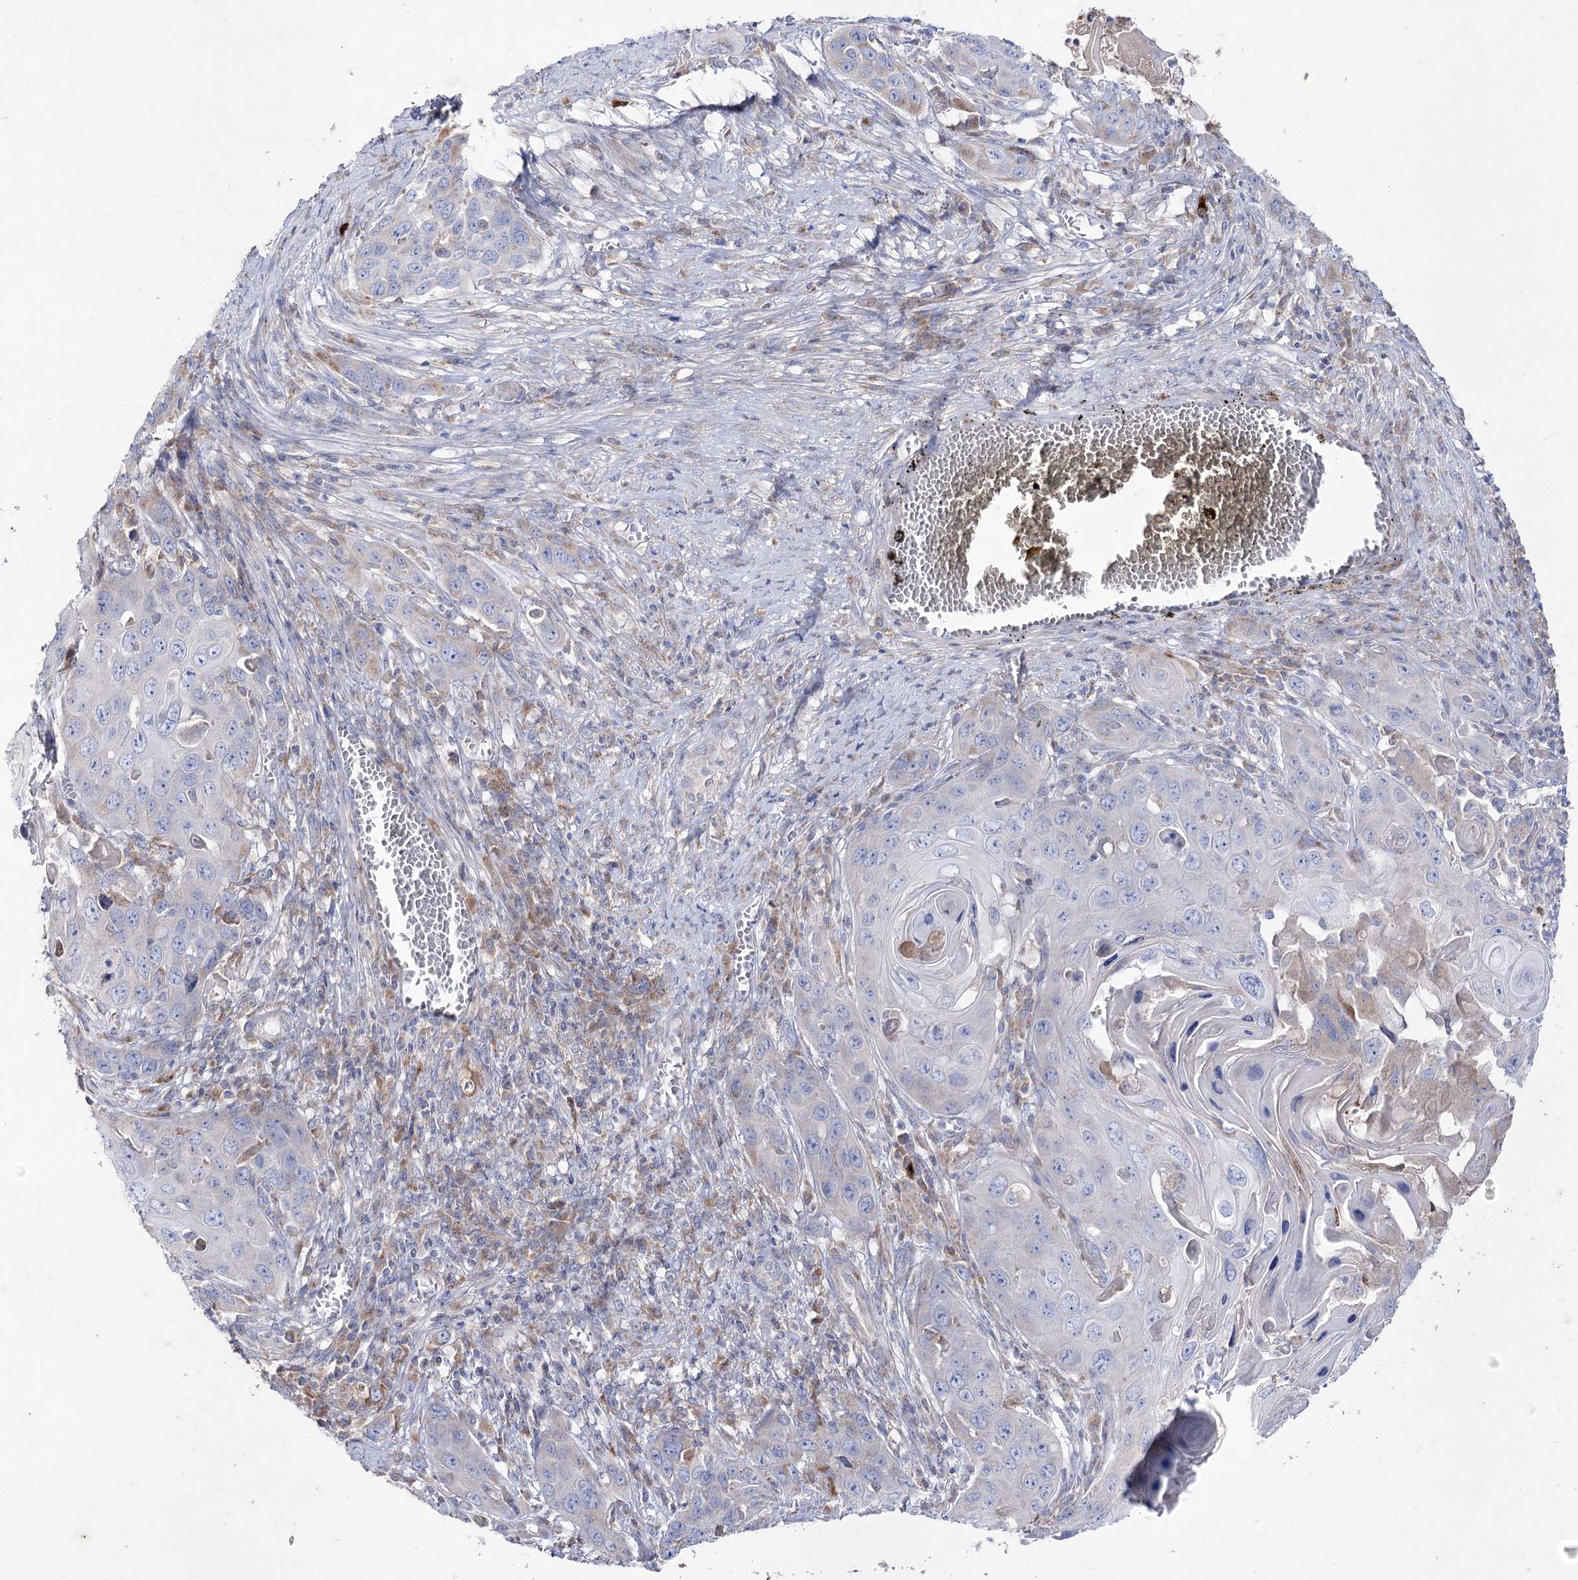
{"staining": {"intensity": "negative", "quantity": "none", "location": "none"}, "tissue": "skin cancer", "cell_type": "Tumor cells", "image_type": "cancer", "snomed": [{"axis": "morphology", "description": "Squamous cell carcinoma, NOS"}, {"axis": "topography", "description": "Skin"}], "caption": "The IHC micrograph has no significant expression in tumor cells of skin cancer tissue. (Brightfield microscopy of DAB (3,3'-diaminobenzidine) immunohistochemistry (IHC) at high magnification).", "gene": "NAGLU", "patient": {"sex": "male", "age": 55}}